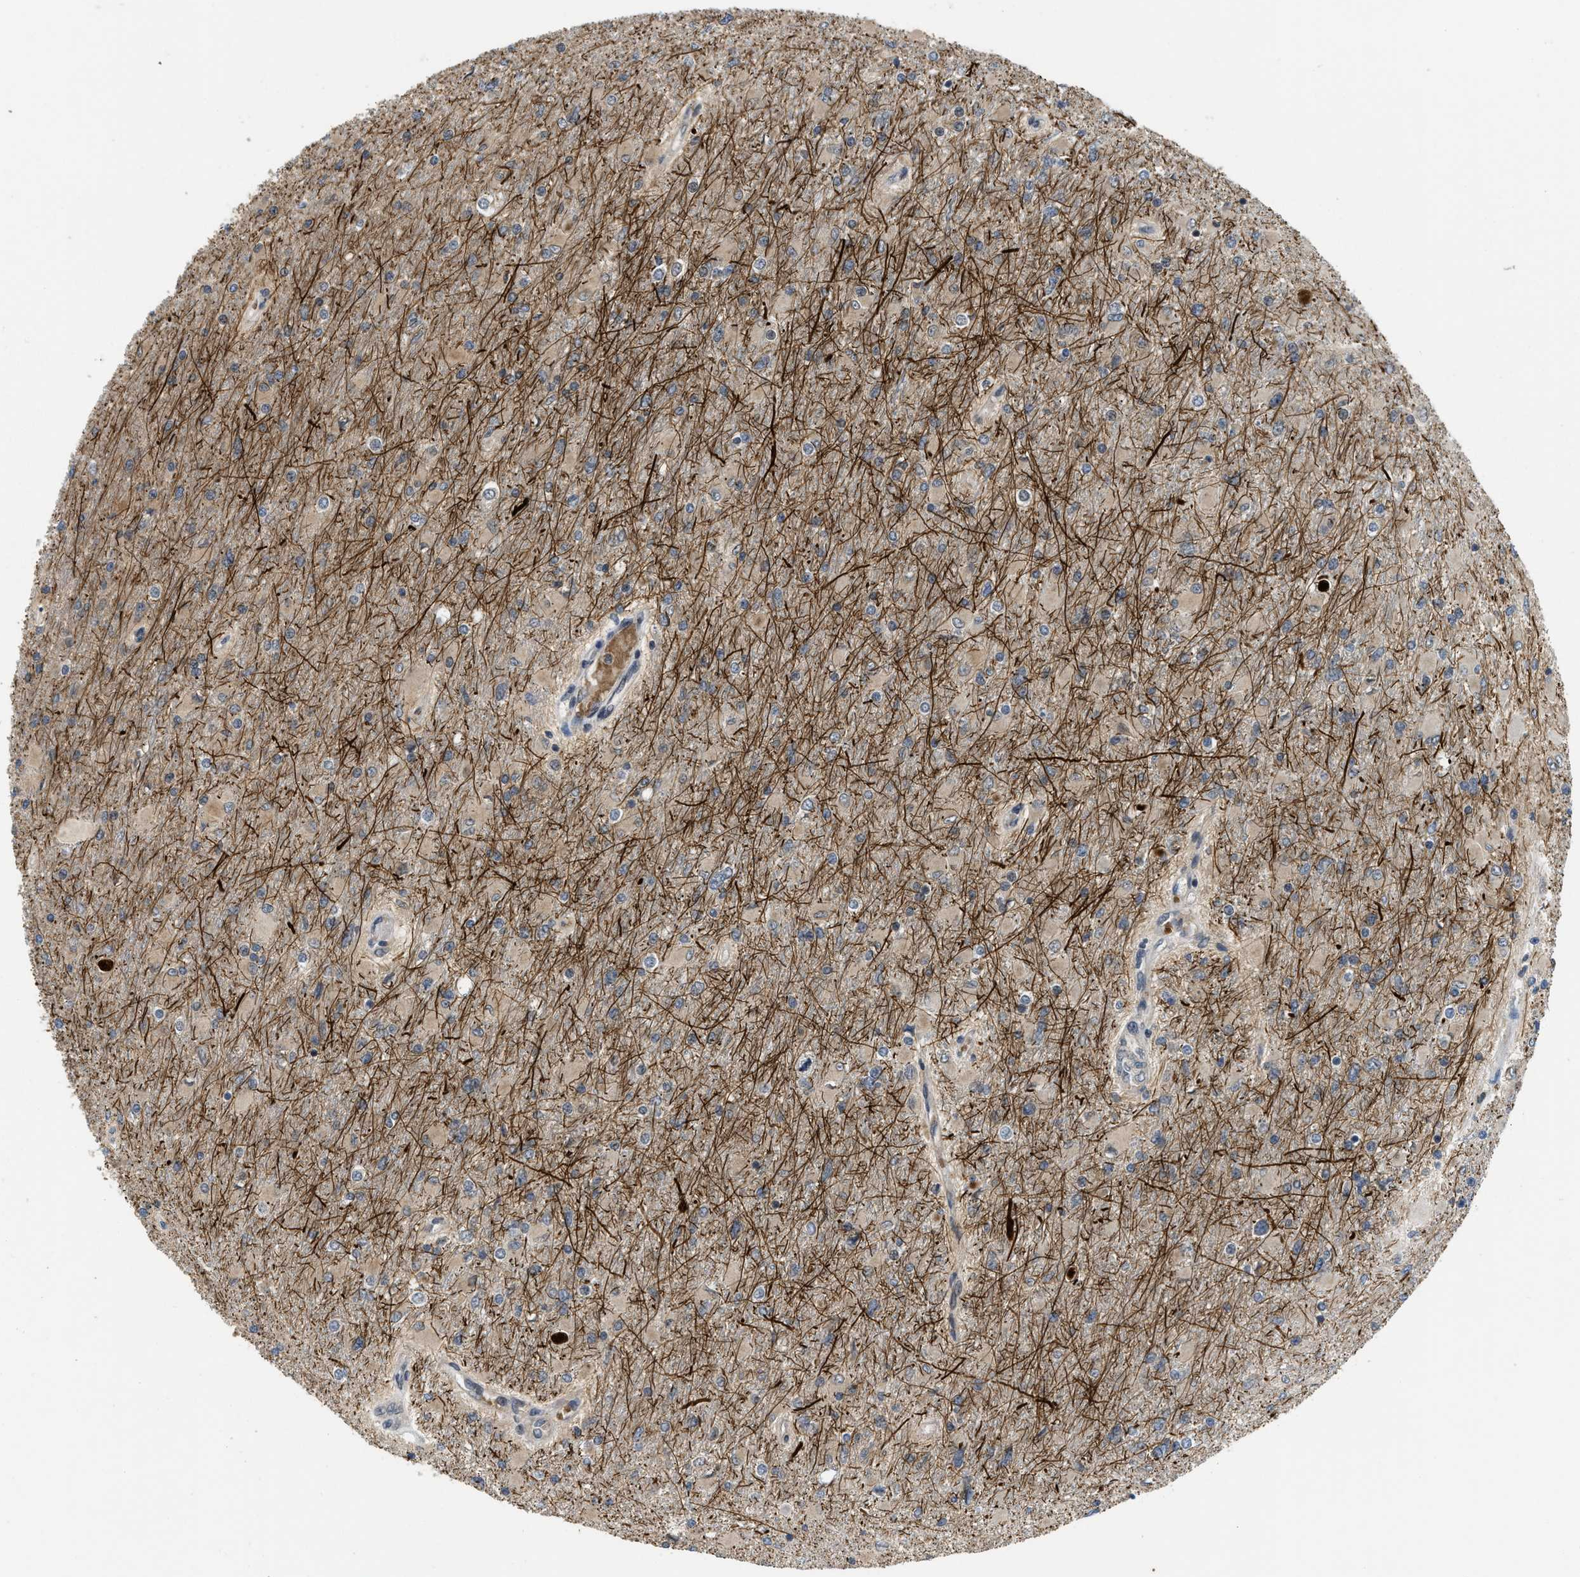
{"staining": {"intensity": "weak", "quantity": ">75%", "location": "cytoplasmic/membranous"}, "tissue": "glioma", "cell_type": "Tumor cells", "image_type": "cancer", "snomed": [{"axis": "morphology", "description": "Glioma, malignant, High grade"}, {"axis": "topography", "description": "Cerebral cortex"}], "caption": "Human malignant glioma (high-grade) stained with a brown dye exhibits weak cytoplasmic/membranous positive expression in approximately >75% of tumor cells.", "gene": "DNAJC28", "patient": {"sex": "female", "age": 36}}